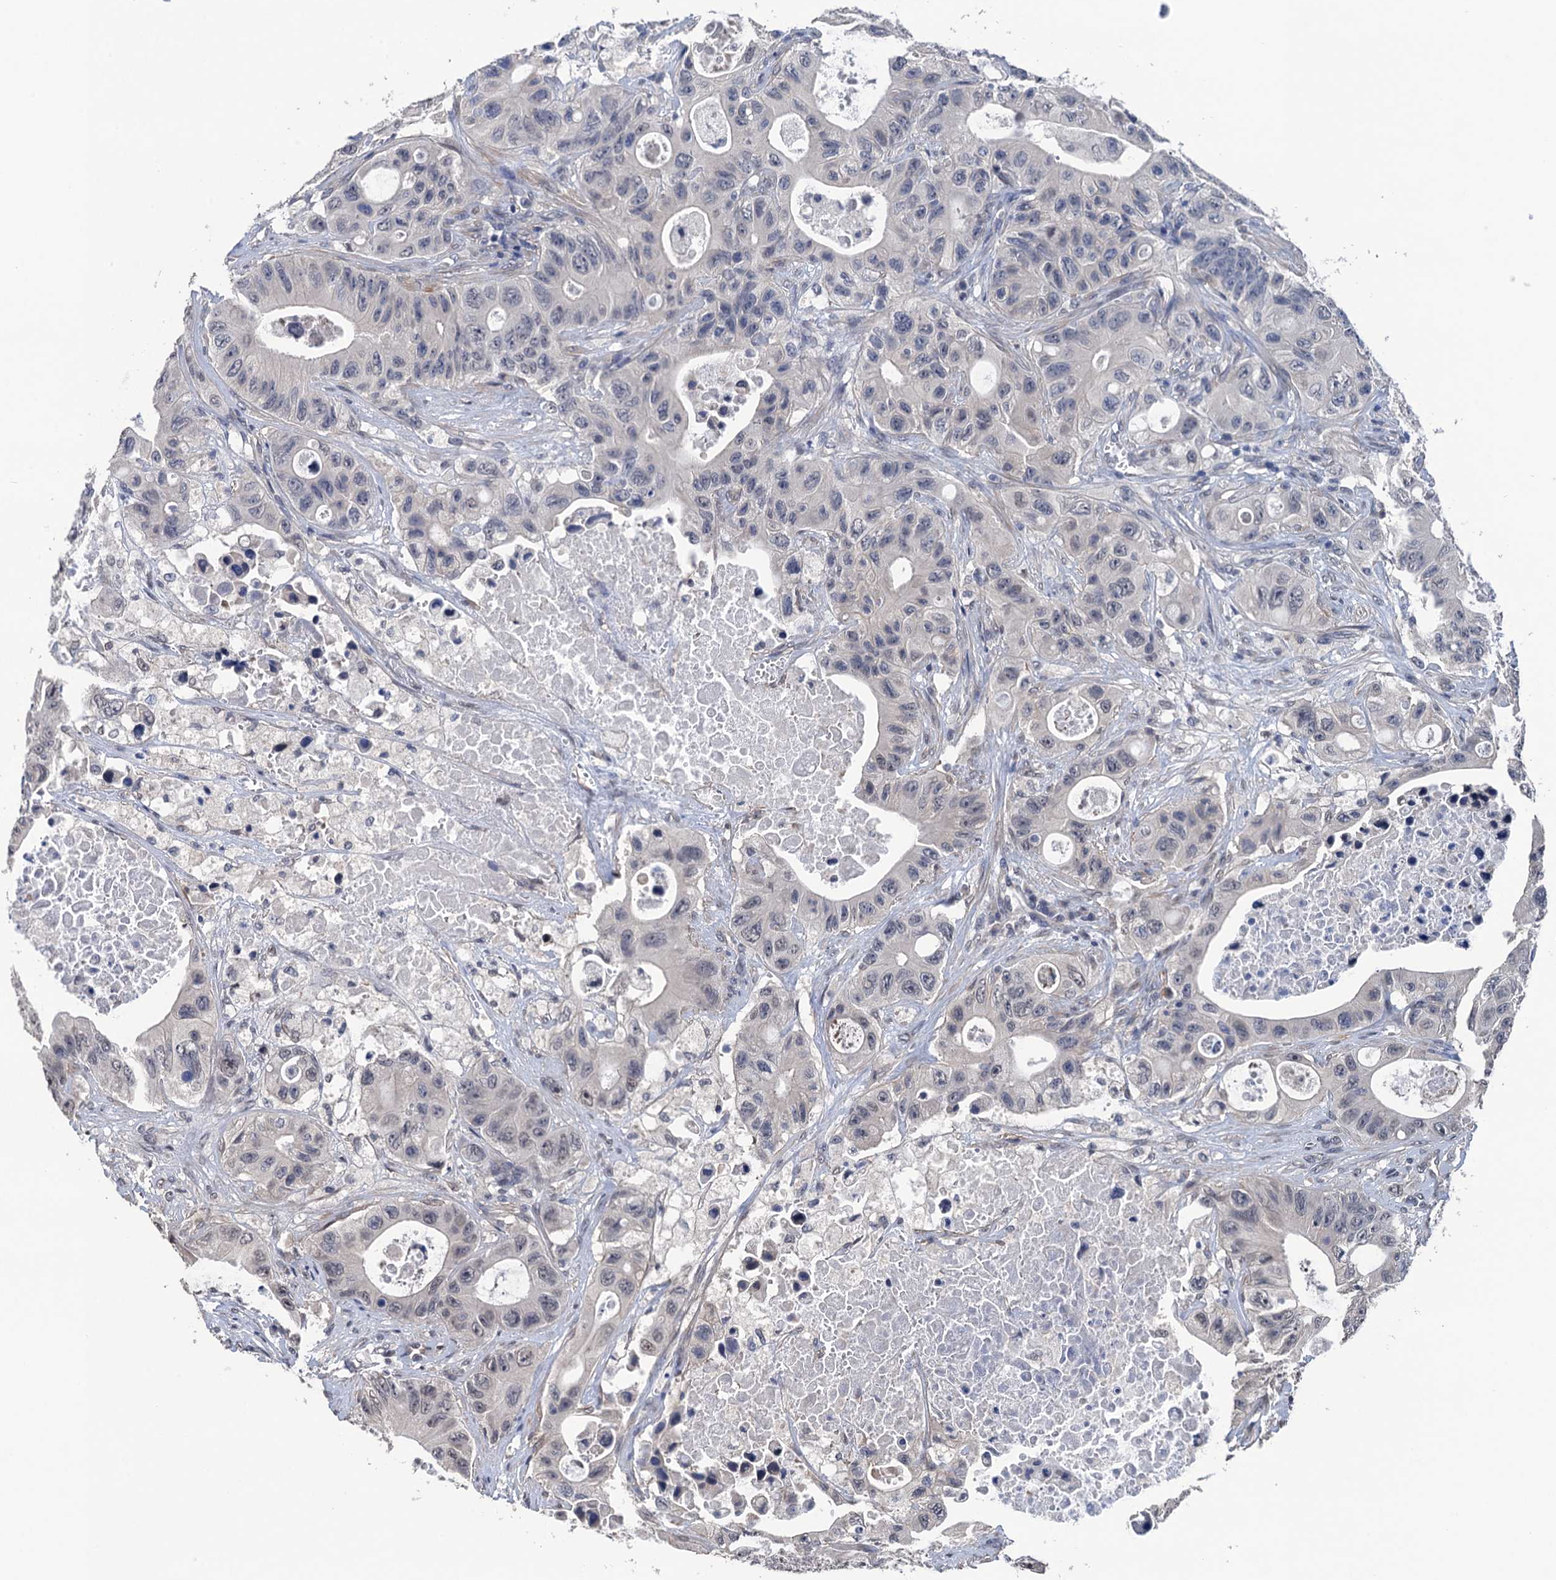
{"staining": {"intensity": "negative", "quantity": "none", "location": "none"}, "tissue": "colorectal cancer", "cell_type": "Tumor cells", "image_type": "cancer", "snomed": [{"axis": "morphology", "description": "Adenocarcinoma, NOS"}, {"axis": "topography", "description": "Colon"}], "caption": "A photomicrograph of colorectal adenocarcinoma stained for a protein shows no brown staining in tumor cells.", "gene": "ART5", "patient": {"sex": "female", "age": 46}}